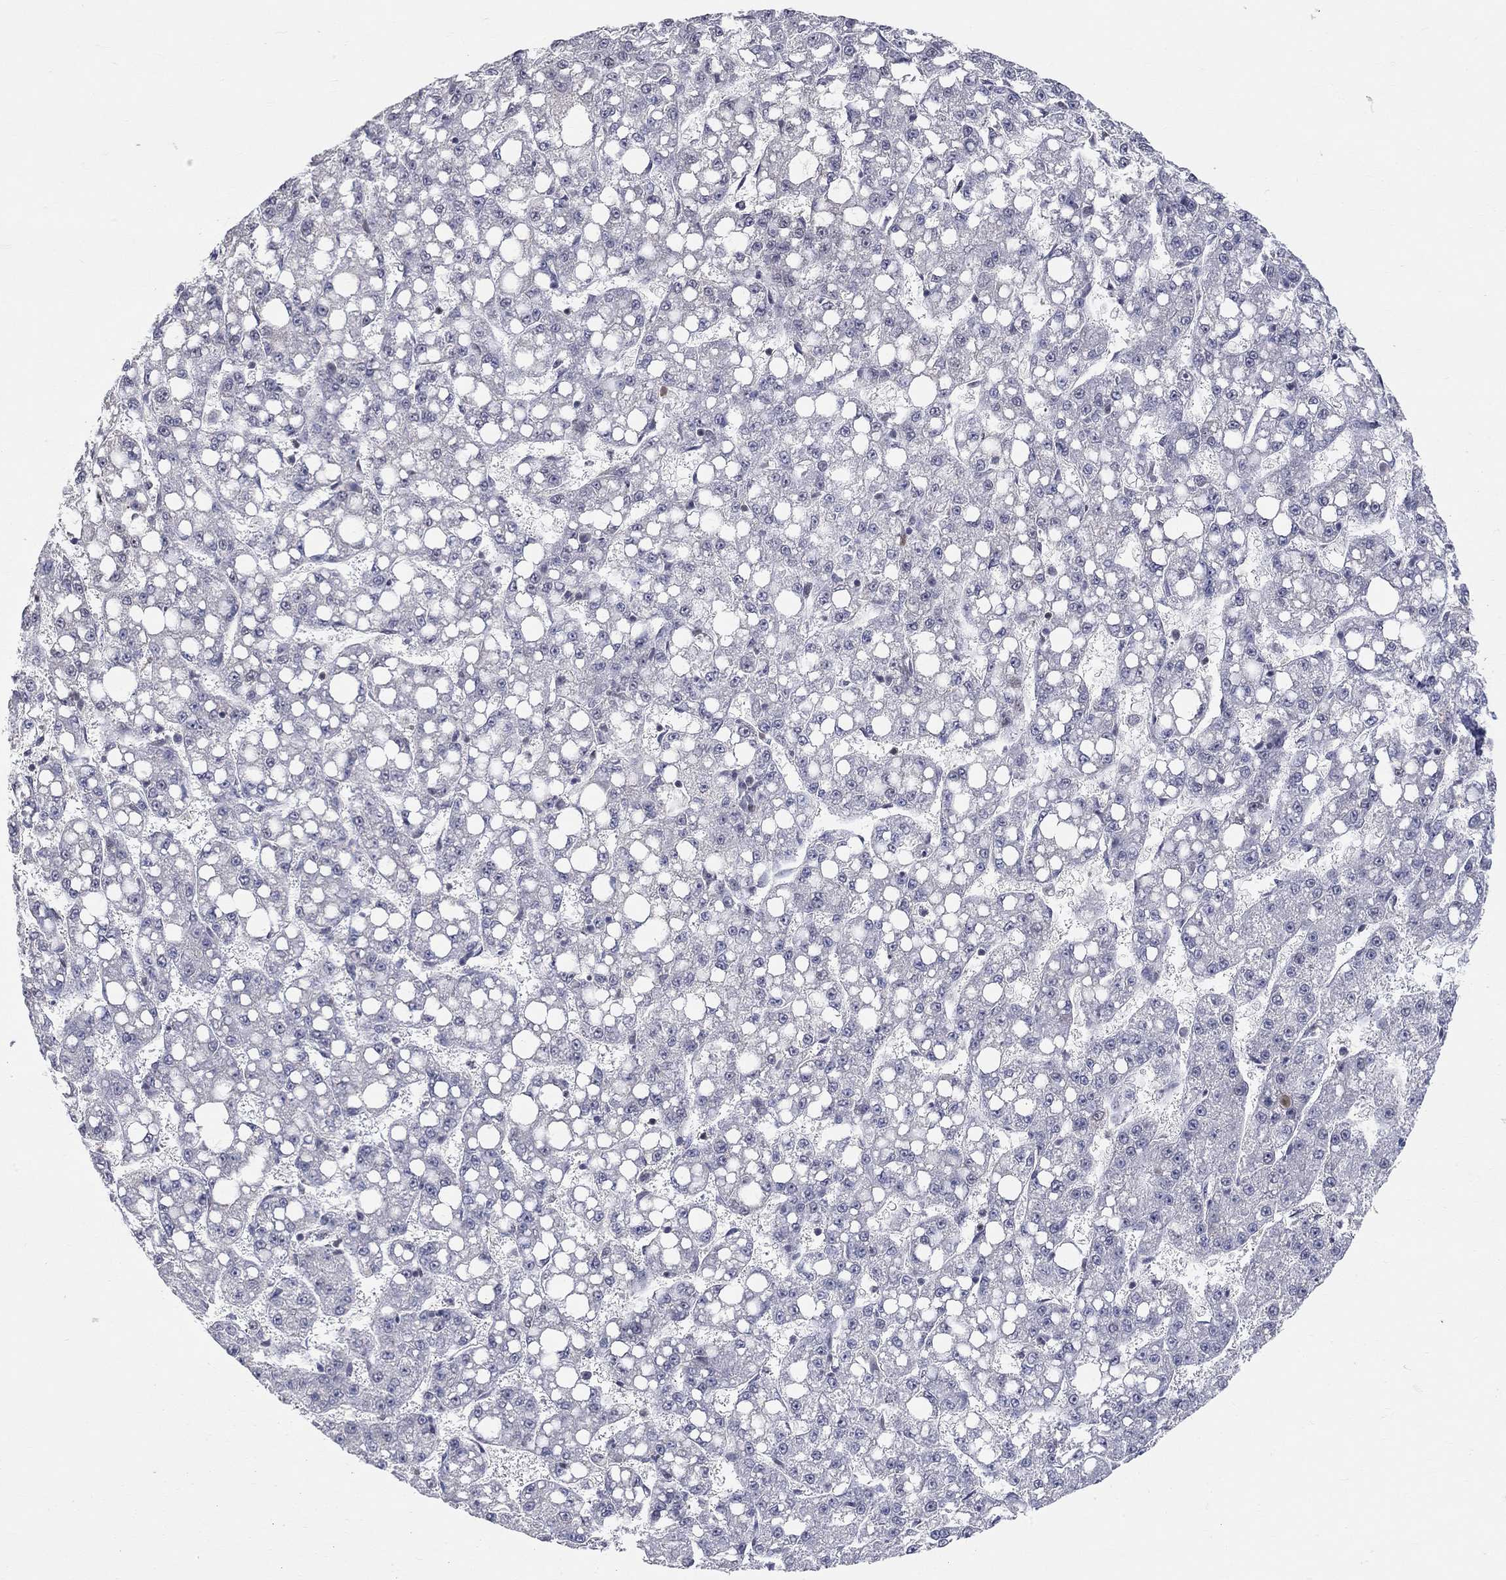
{"staining": {"intensity": "moderate", "quantity": "<25%", "location": "cytoplasmic/membranous"}, "tissue": "liver cancer", "cell_type": "Tumor cells", "image_type": "cancer", "snomed": [{"axis": "morphology", "description": "Carcinoma, Hepatocellular, NOS"}, {"axis": "topography", "description": "Liver"}], "caption": "About <25% of tumor cells in human liver hepatocellular carcinoma display moderate cytoplasmic/membranous protein positivity as visualized by brown immunohistochemical staining.", "gene": "KLF12", "patient": {"sex": "female", "age": 65}}